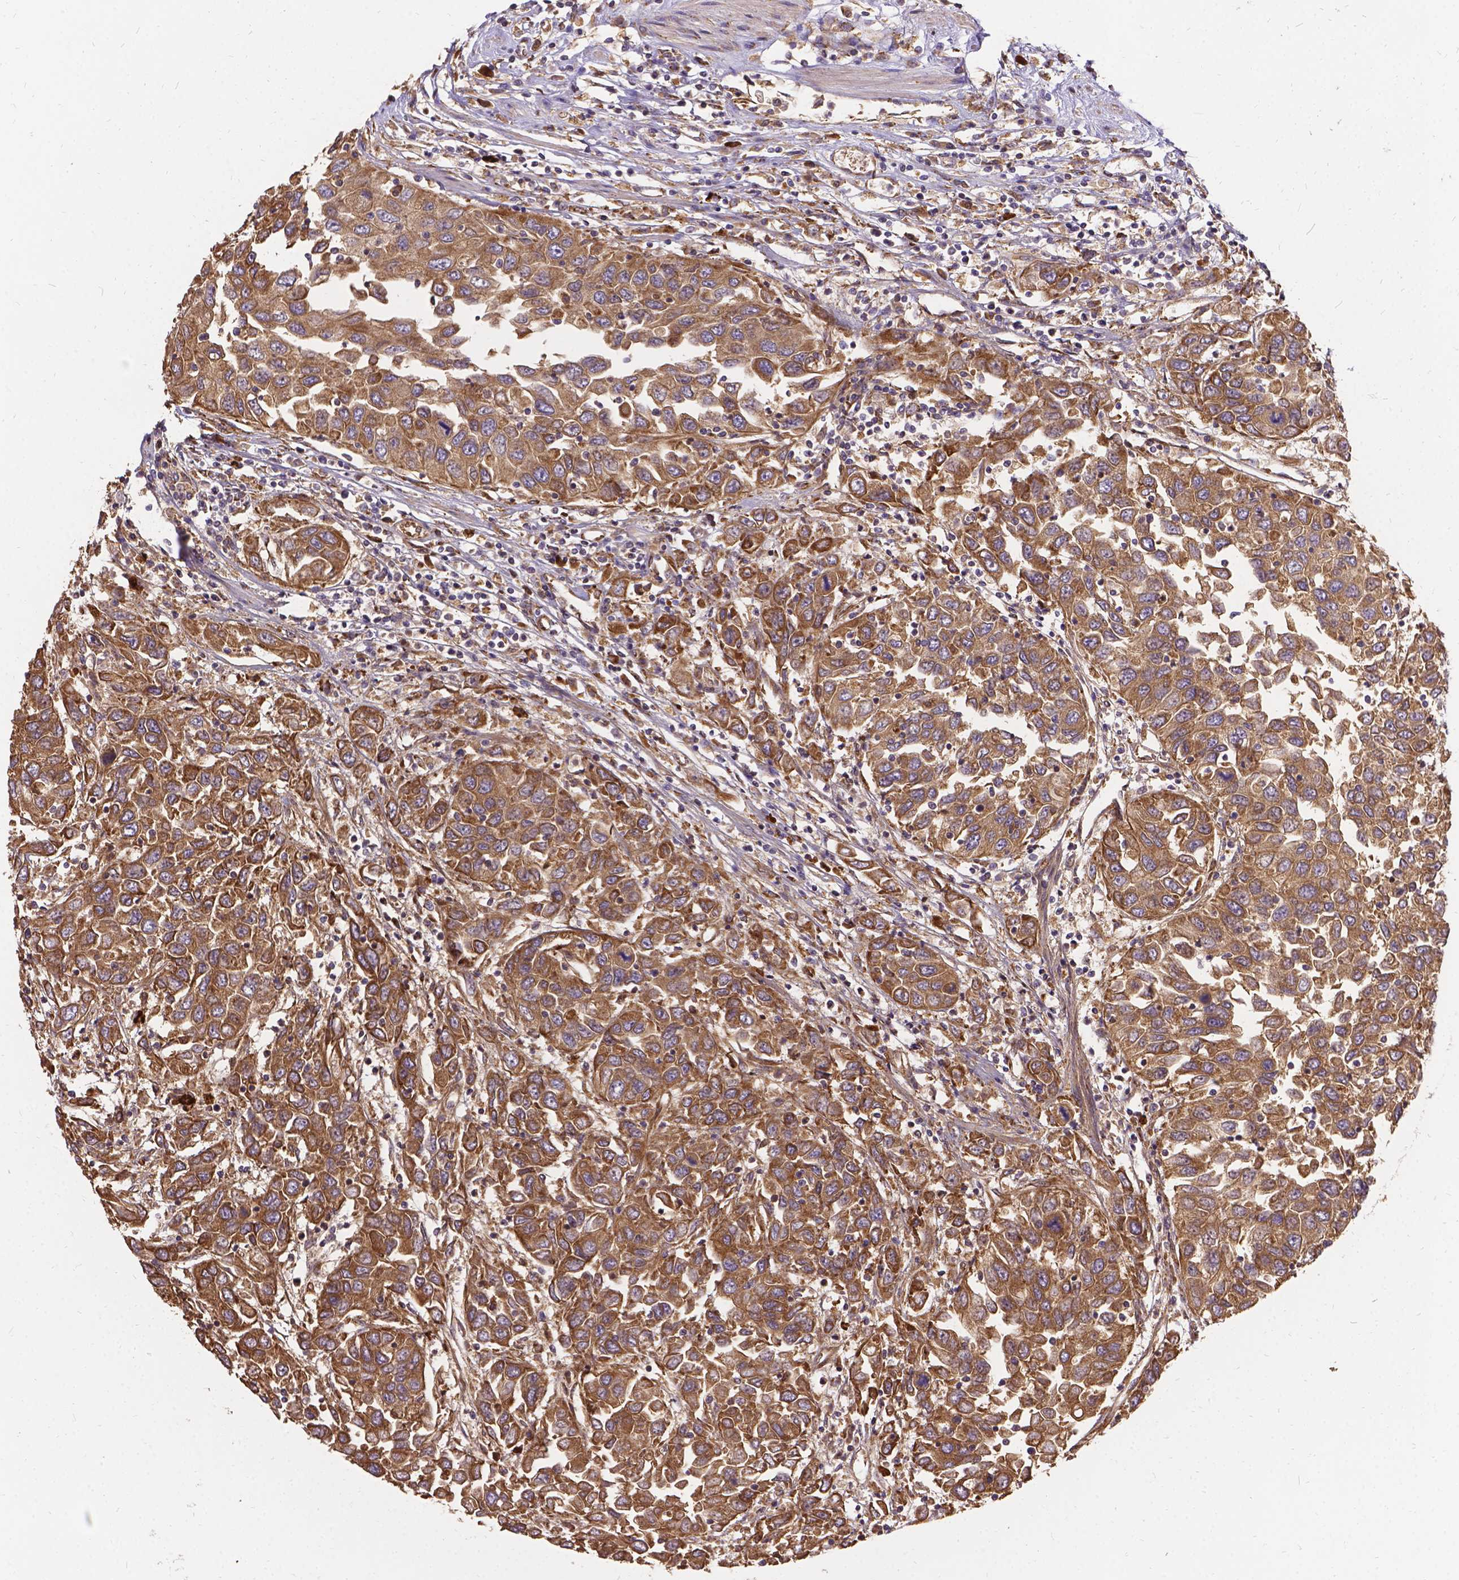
{"staining": {"intensity": "moderate", "quantity": ">75%", "location": "cytoplasmic/membranous"}, "tissue": "urothelial cancer", "cell_type": "Tumor cells", "image_type": "cancer", "snomed": [{"axis": "morphology", "description": "Urothelial carcinoma, High grade"}, {"axis": "topography", "description": "Urinary bladder"}], "caption": "Protein expression analysis of high-grade urothelial carcinoma exhibits moderate cytoplasmic/membranous positivity in approximately >75% of tumor cells.", "gene": "DENND6A", "patient": {"sex": "male", "age": 76}}